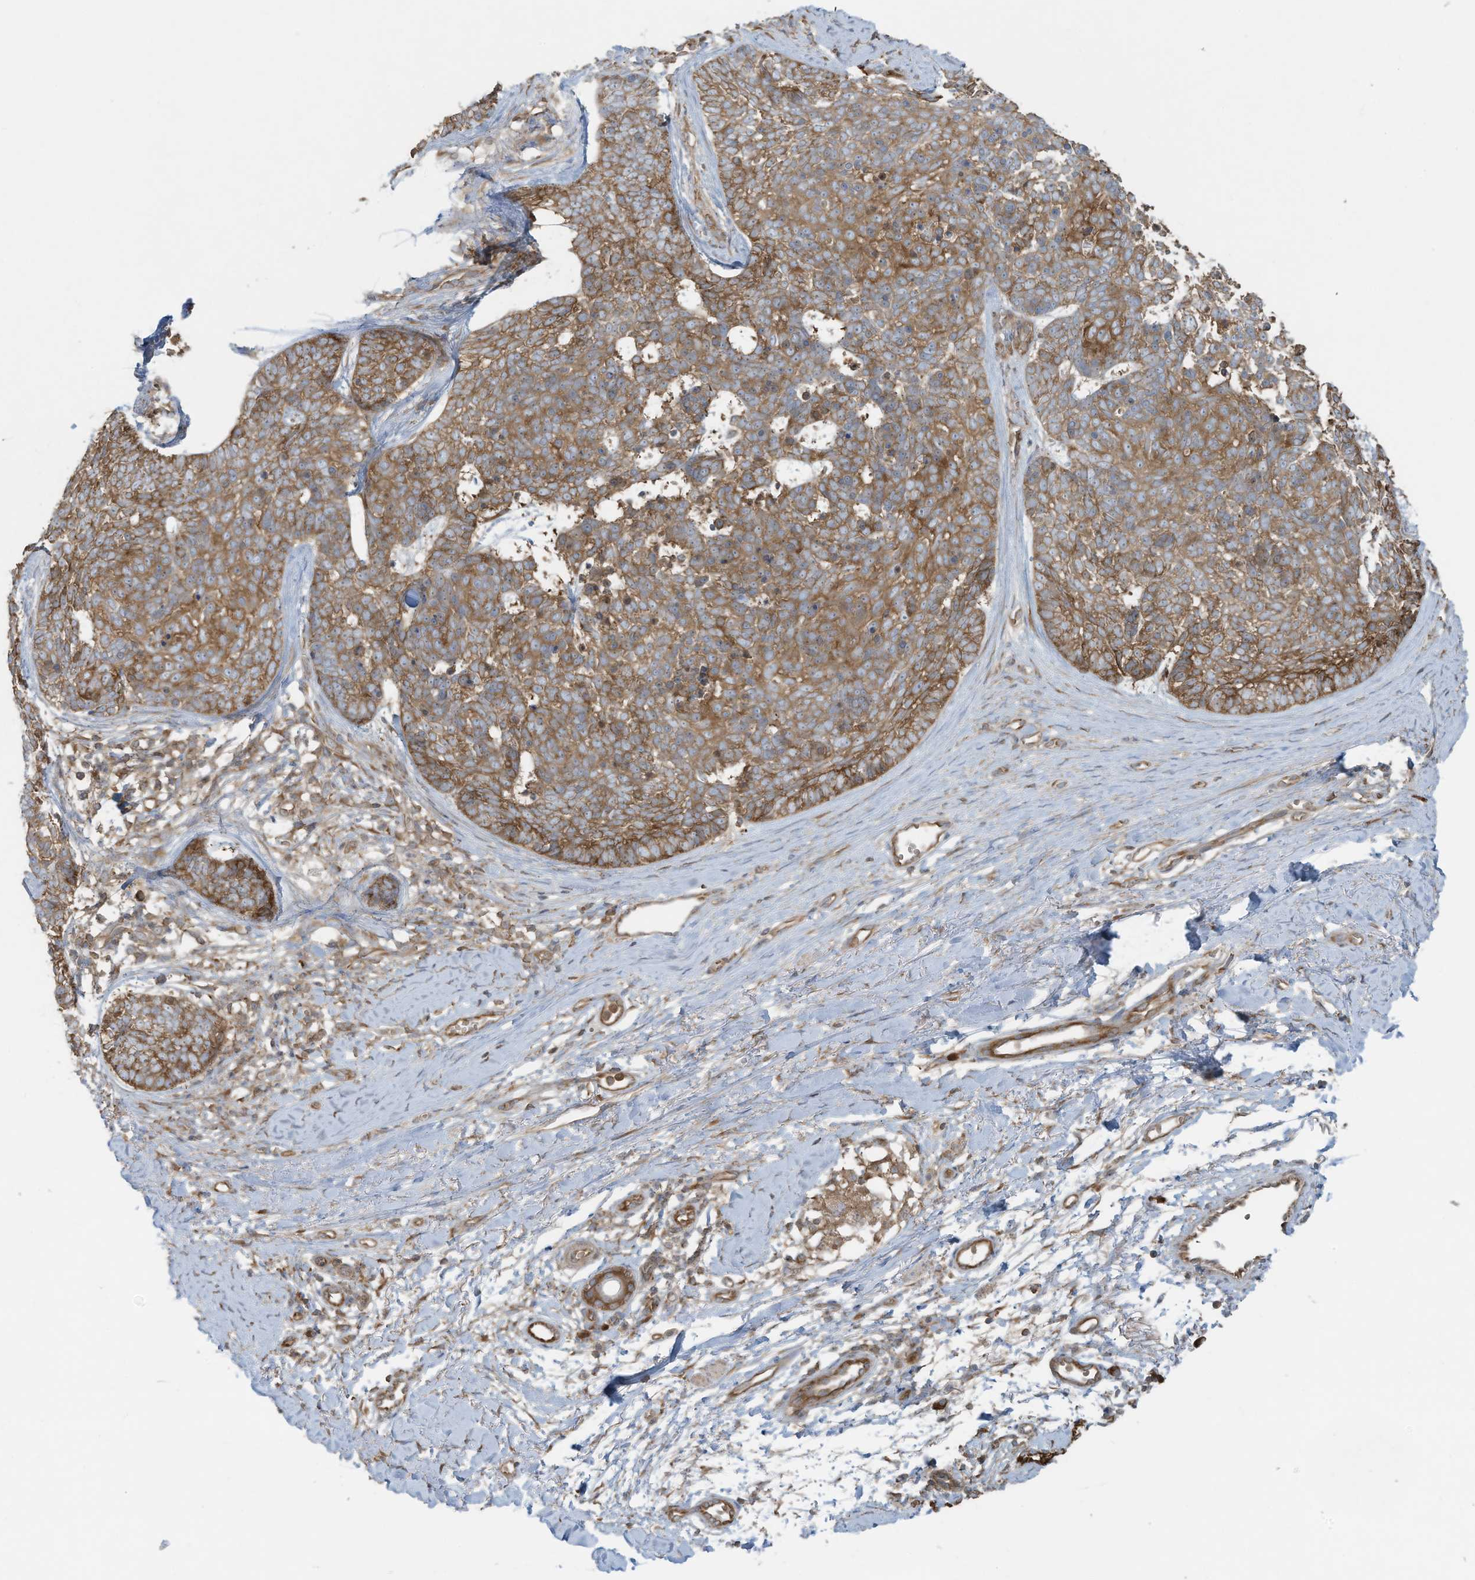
{"staining": {"intensity": "moderate", "quantity": ">75%", "location": "cytoplasmic/membranous"}, "tissue": "skin cancer", "cell_type": "Tumor cells", "image_type": "cancer", "snomed": [{"axis": "morphology", "description": "Basal cell carcinoma"}, {"axis": "topography", "description": "Skin"}], "caption": "An IHC image of neoplastic tissue is shown. Protein staining in brown shows moderate cytoplasmic/membranous positivity in basal cell carcinoma (skin) within tumor cells.", "gene": "OLA1", "patient": {"sex": "female", "age": 81}}